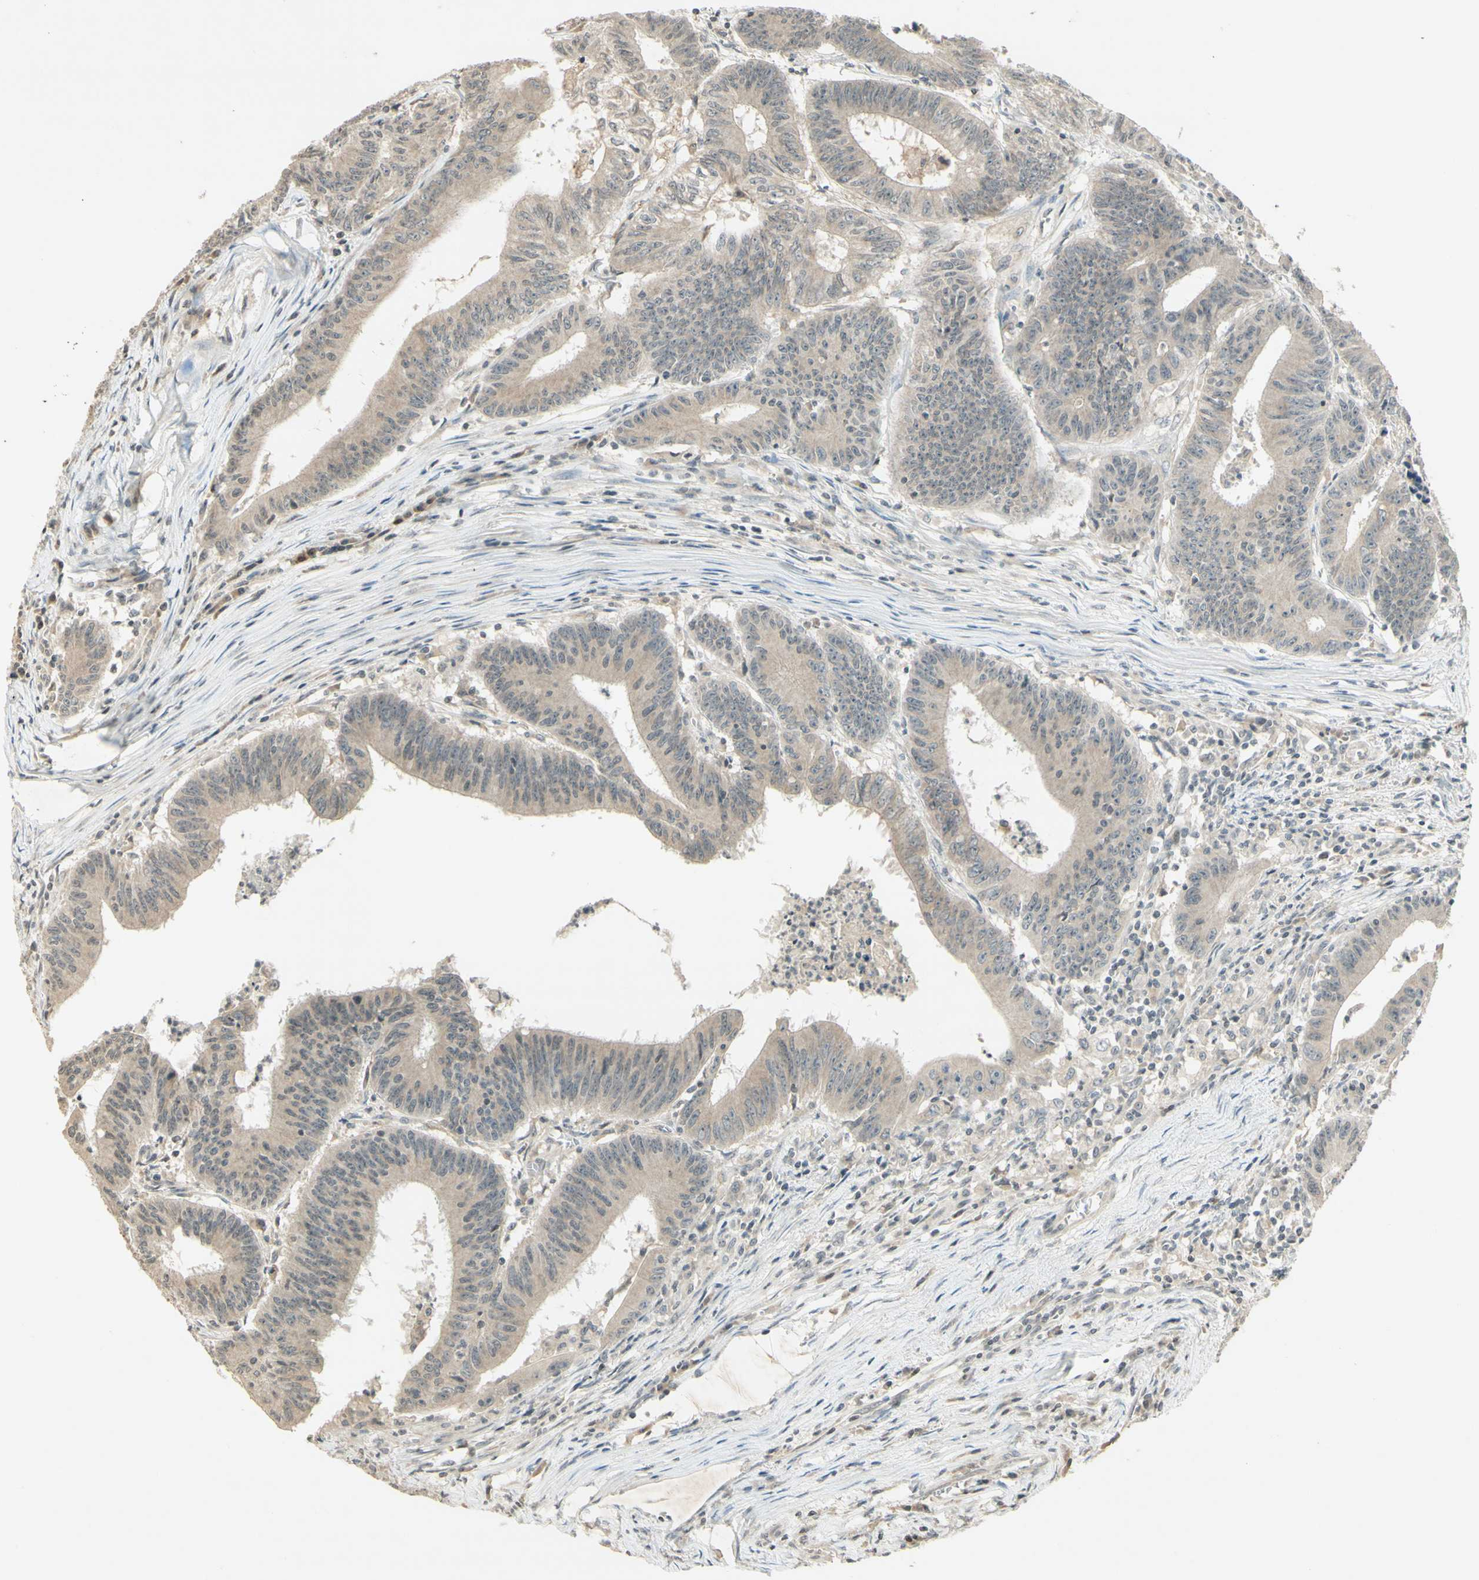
{"staining": {"intensity": "weak", "quantity": ">75%", "location": "cytoplasmic/membranous"}, "tissue": "colorectal cancer", "cell_type": "Tumor cells", "image_type": "cancer", "snomed": [{"axis": "morphology", "description": "Adenocarcinoma, NOS"}, {"axis": "topography", "description": "Colon"}], "caption": "A high-resolution photomicrograph shows immunohistochemistry staining of colorectal cancer (adenocarcinoma), which demonstrates weak cytoplasmic/membranous staining in approximately >75% of tumor cells. The staining is performed using DAB brown chromogen to label protein expression. The nuclei are counter-stained blue using hematoxylin.", "gene": "GLI1", "patient": {"sex": "male", "age": 45}}